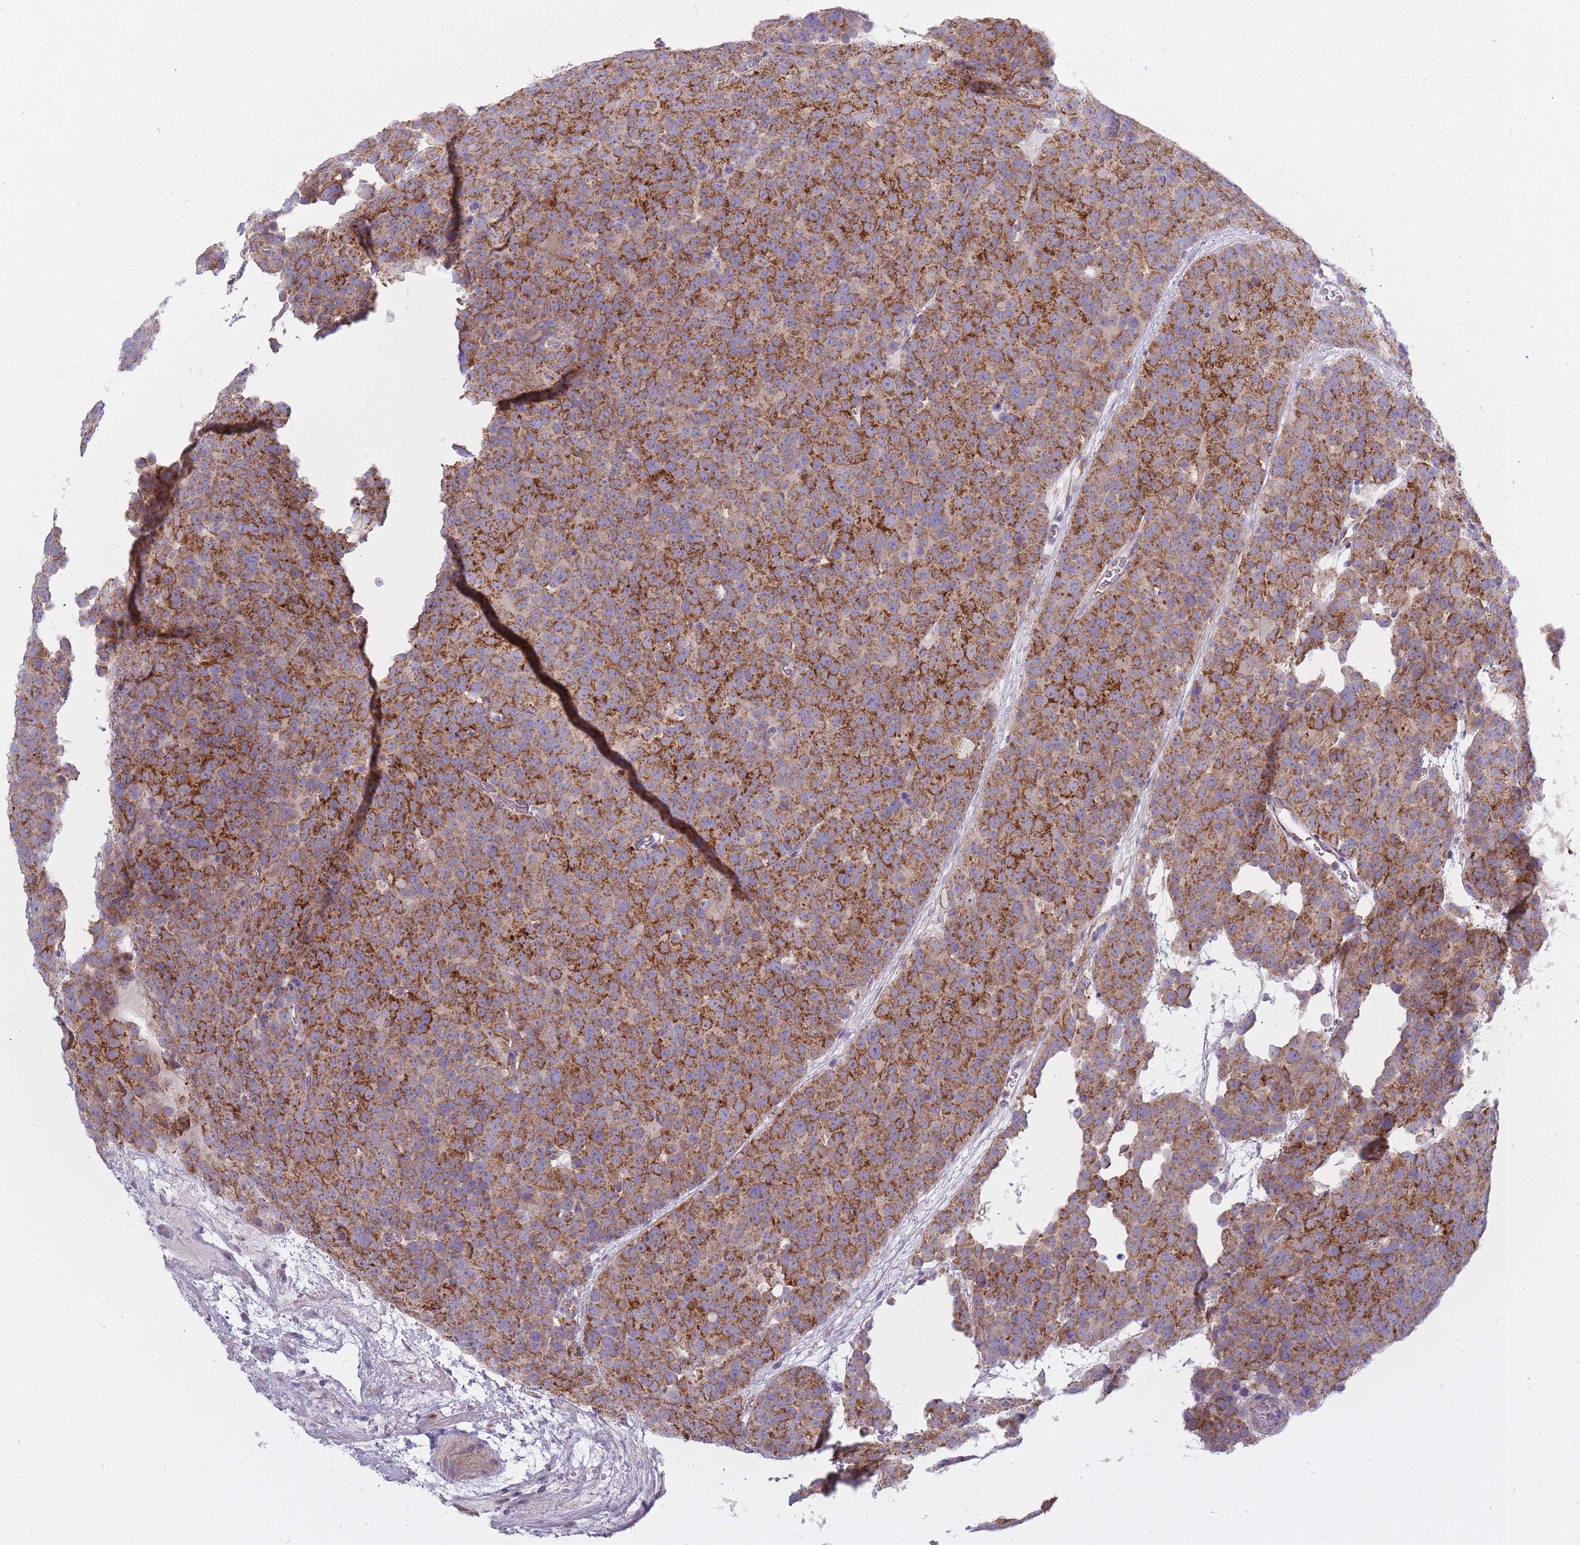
{"staining": {"intensity": "moderate", "quantity": ">75%", "location": "cytoplasmic/membranous"}, "tissue": "testis cancer", "cell_type": "Tumor cells", "image_type": "cancer", "snomed": [{"axis": "morphology", "description": "Seminoma, NOS"}, {"axis": "topography", "description": "Testis"}], "caption": "IHC staining of testis cancer (seminoma), which shows medium levels of moderate cytoplasmic/membranous expression in approximately >75% of tumor cells indicating moderate cytoplasmic/membranous protein staining. The staining was performed using DAB (3,3'-diaminobenzidine) (brown) for protein detection and nuclei were counterstained in hematoxylin (blue).", "gene": "ALKBH4", "patient": {"sex": "male", "age": 71}}